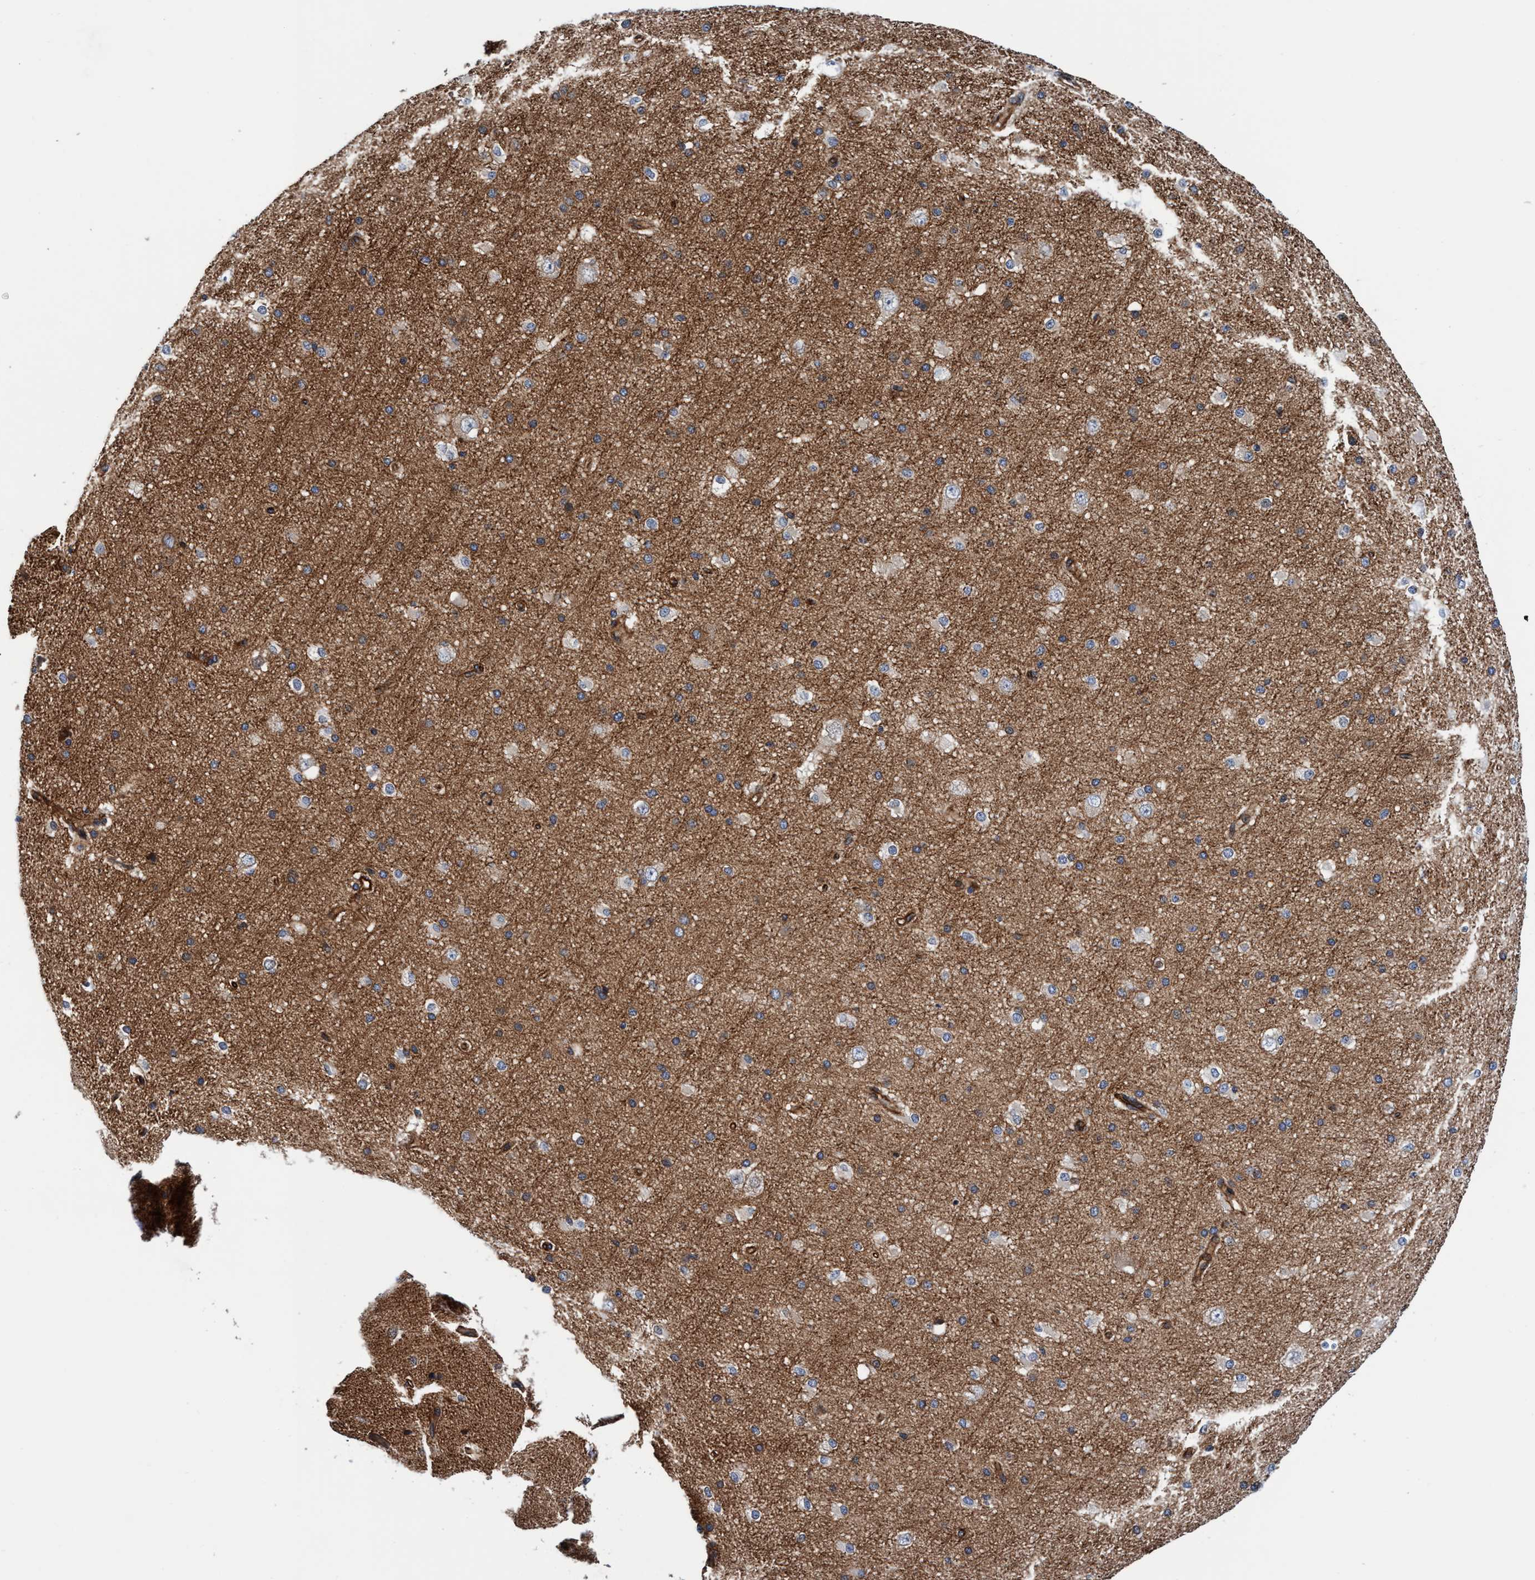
{"staining": {"intensity": "moderate", "quantity": ">75%", "location": "cytoplasmic/membranous"}, "tissue": "cerebral cortex", "cell_type": "Endothelial cells", "image_type": "normal", "snomed": [{"axis": "morphology", "description": "Normal tissue, NOS"}, {"axis": "morphology", "description": "Developmental malformation"}, {"axis": "topography", "description": "Cerebral cortex"}], "caption": "Endothelial cells exhibit medium levels of moderate cytoplasmic/membranous expression in approximately >75% of cells in normal human cerebral cortex. (DAB (3,3'-diaminobenzidine) = brown stain, brightfield microscopy at high magnification).", "gene": "MCM3AP", "patient": {"sex": "female", "age": 30}}